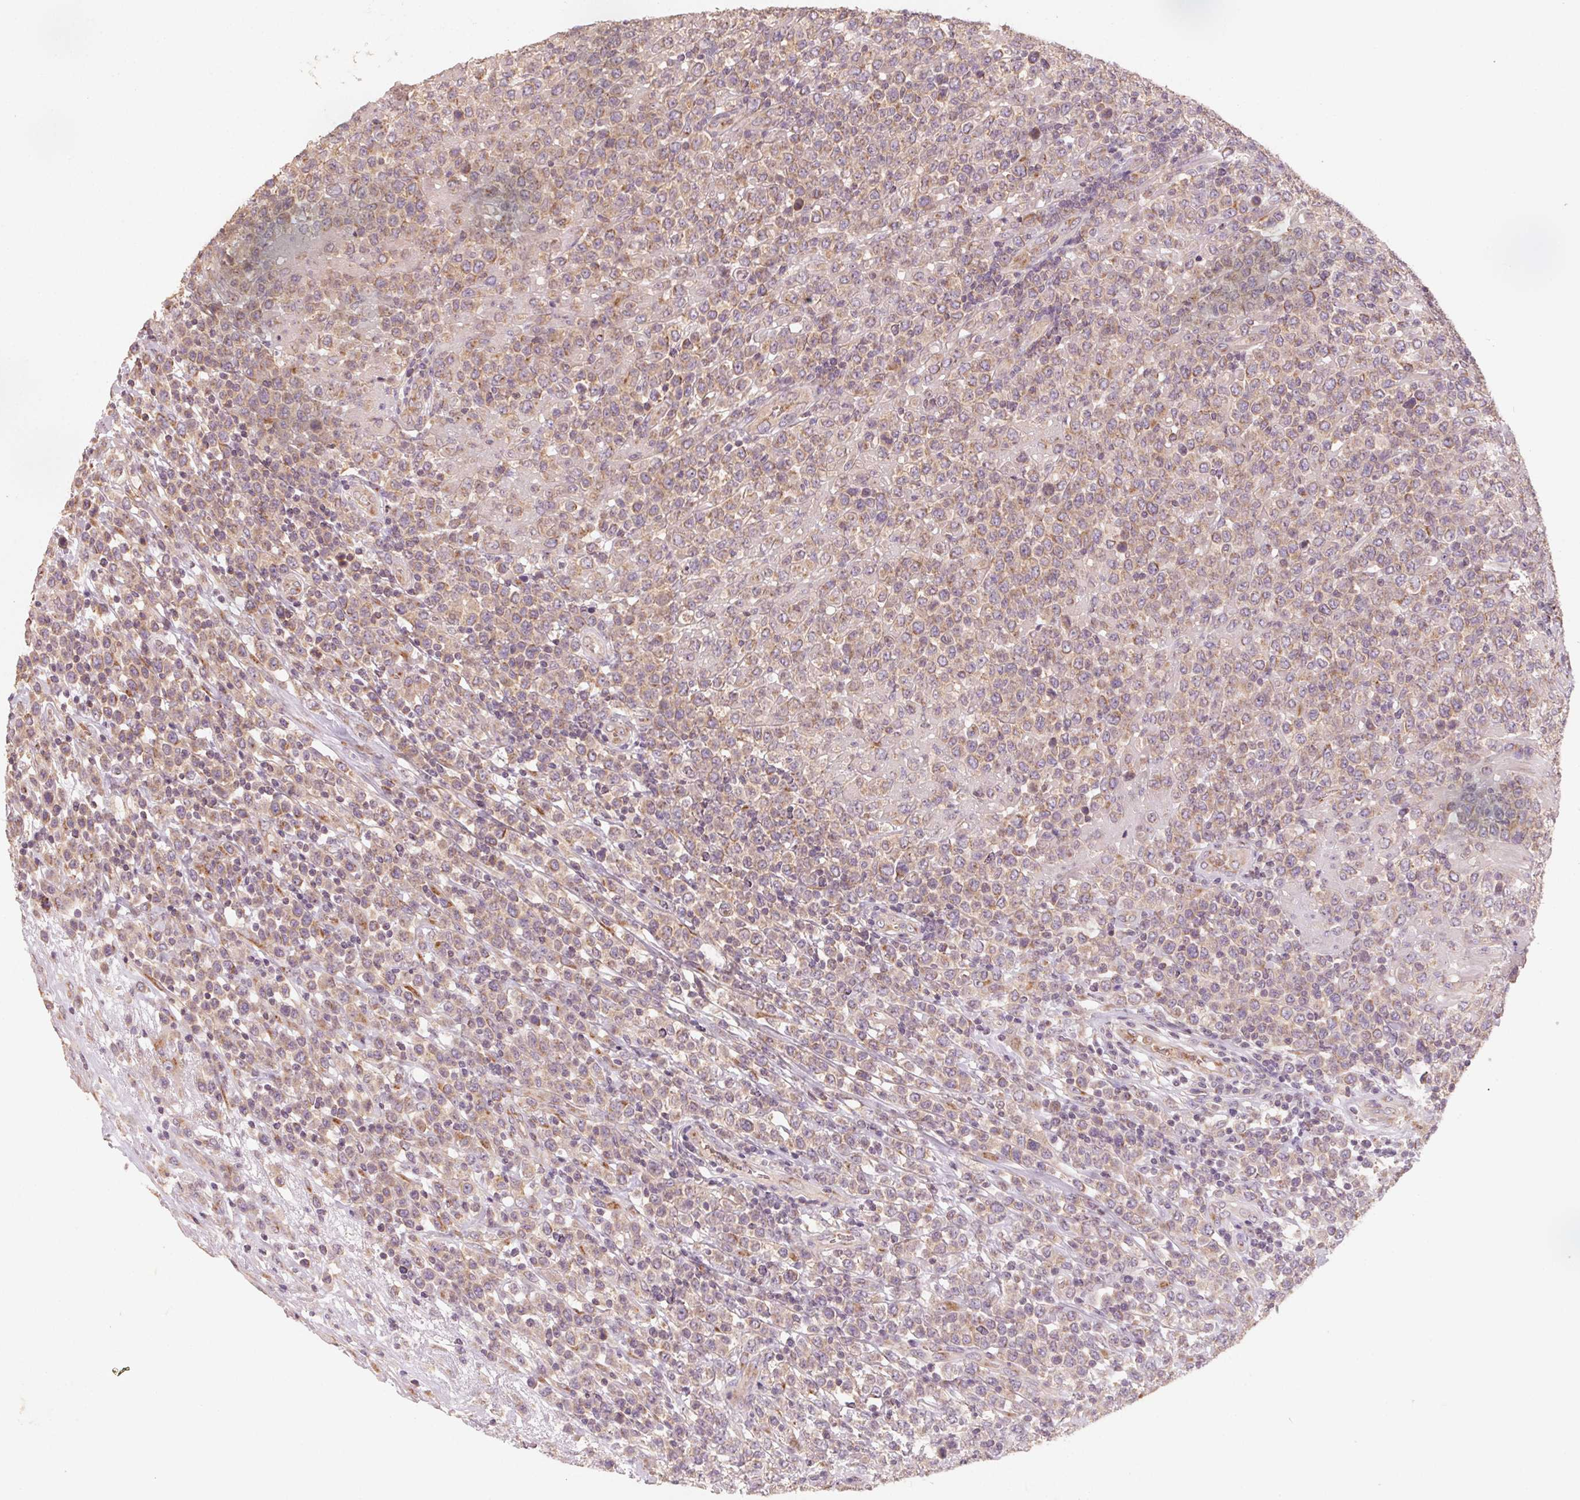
{"staining": {"intensity": "weak", "quantity": ">75%", "location": "cytoplasmic/membranous"}, "tissue": "lymphoma", "cell_type": "Tumor cells", "image_type": "cancer", "snomed": [{"axis": "morphology", "description": "Malignant lymphoma, non-Hodgkin's type, High grade"}, {"axis": "topography", "description": "Soft tissue"}], "caption": "IHC image of neoplastic tissue: lymphoma stained using immunohistochemistry (IHC) demonstrates low levels of weak protein expression localized specifically in the cytoplasmic/membranous of tumor cells, appearing as a cytoplasmic/membranous brown color.", "gene": "AP1S1", "patient": {"sex": "female", "age": 56}}